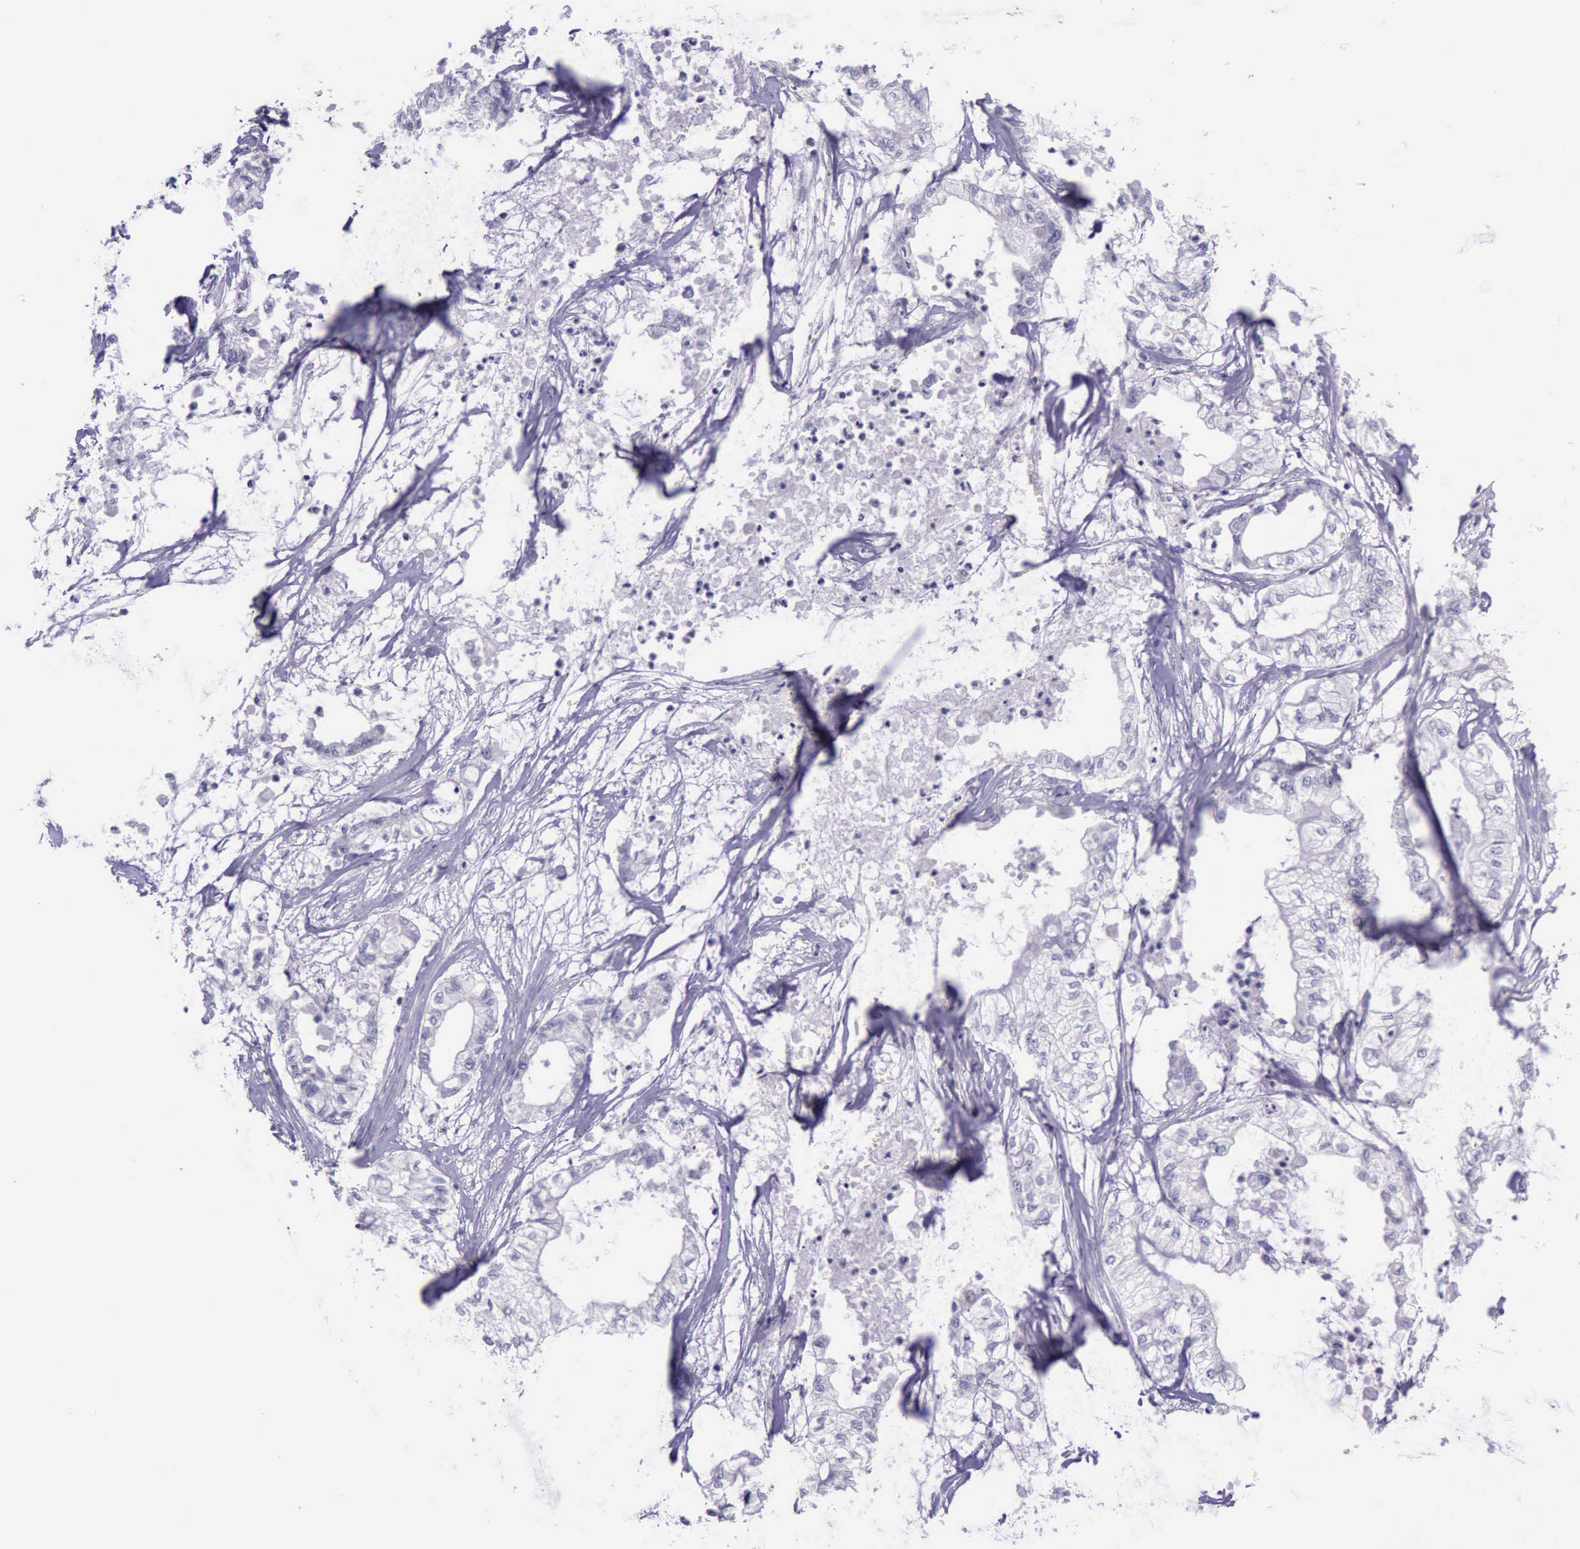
{"staining": {"intensity": "negative", "quantity": "none", "location": "none"}, "tissue": "pancreatic cancer", "cell_type": "Tumor cells", "image_type": "cancer", "snomed": [{"axis": "morphology", "description": "Adenocarcinoma, NOS"}, {"axis": "topography", "description": "Pancreas"}], "caption": "Immunohistochemistry image of human adenocarcinoma (pancreatic) stained for a protein (brown), which reveals no staining in tumor cells.", "gene": "BTK", "patient": {"sex": "male", "age": 79}}